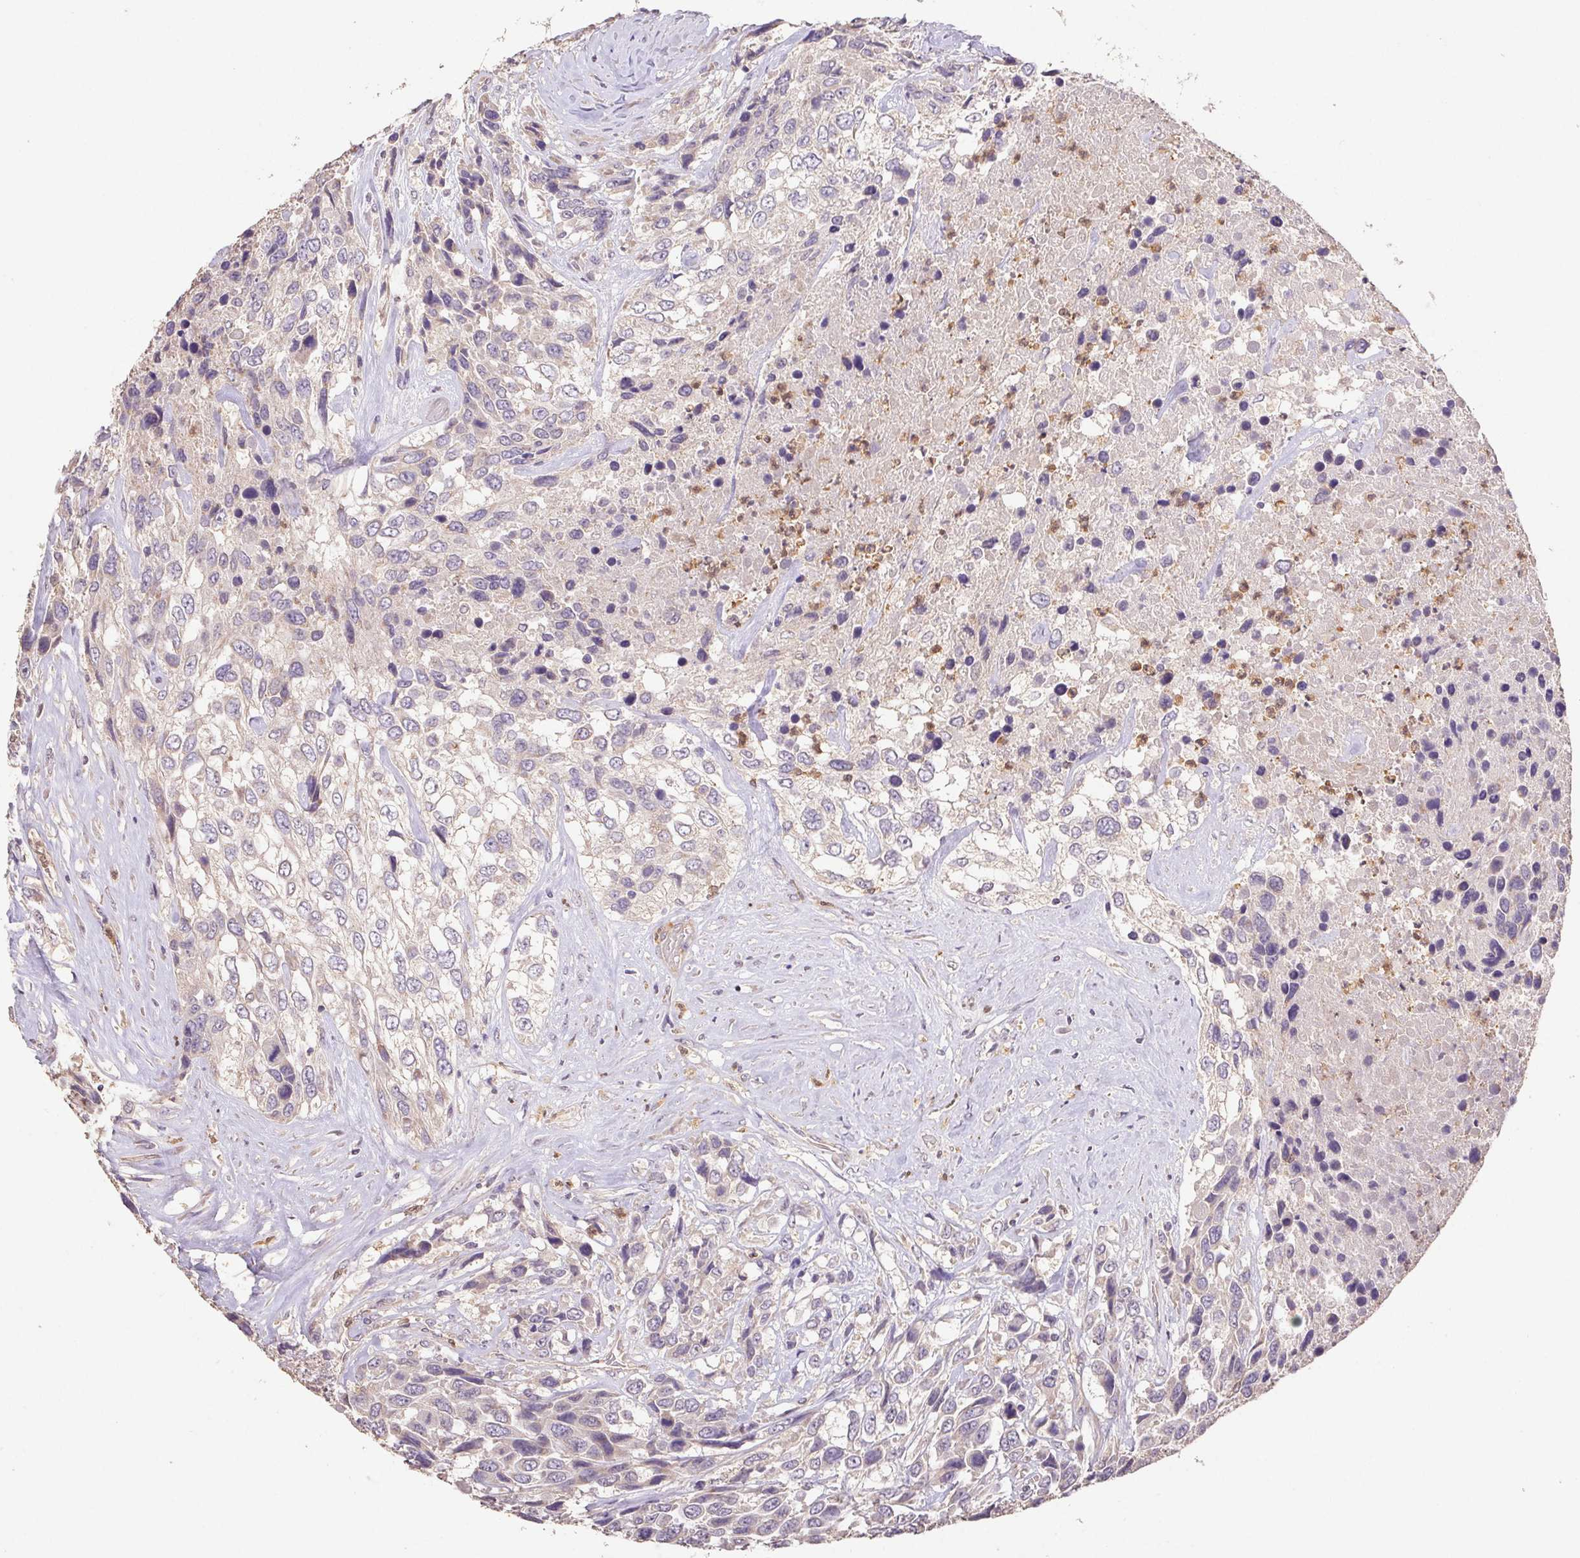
{"staining": {"intensity": "weak", "quantity": "<25%", "location": "cytoplasmic/membranous"}, "tissue": "urothelial cancer", "cell_type": "Tumor cells", "image_type": "cancer", "snomed": [{"axis": "morphology", "description": "Urothelial carcinoma, High grade"}, {"axis": "topography", "description": "Urinary bladder"}], "caption": "Immunohistochemical staining of high-grade urothelial carcinoma reveals no significant expression in tumor cells.", "gene": "RAB11A", "patient": {"sex": "female", "age": 70}}